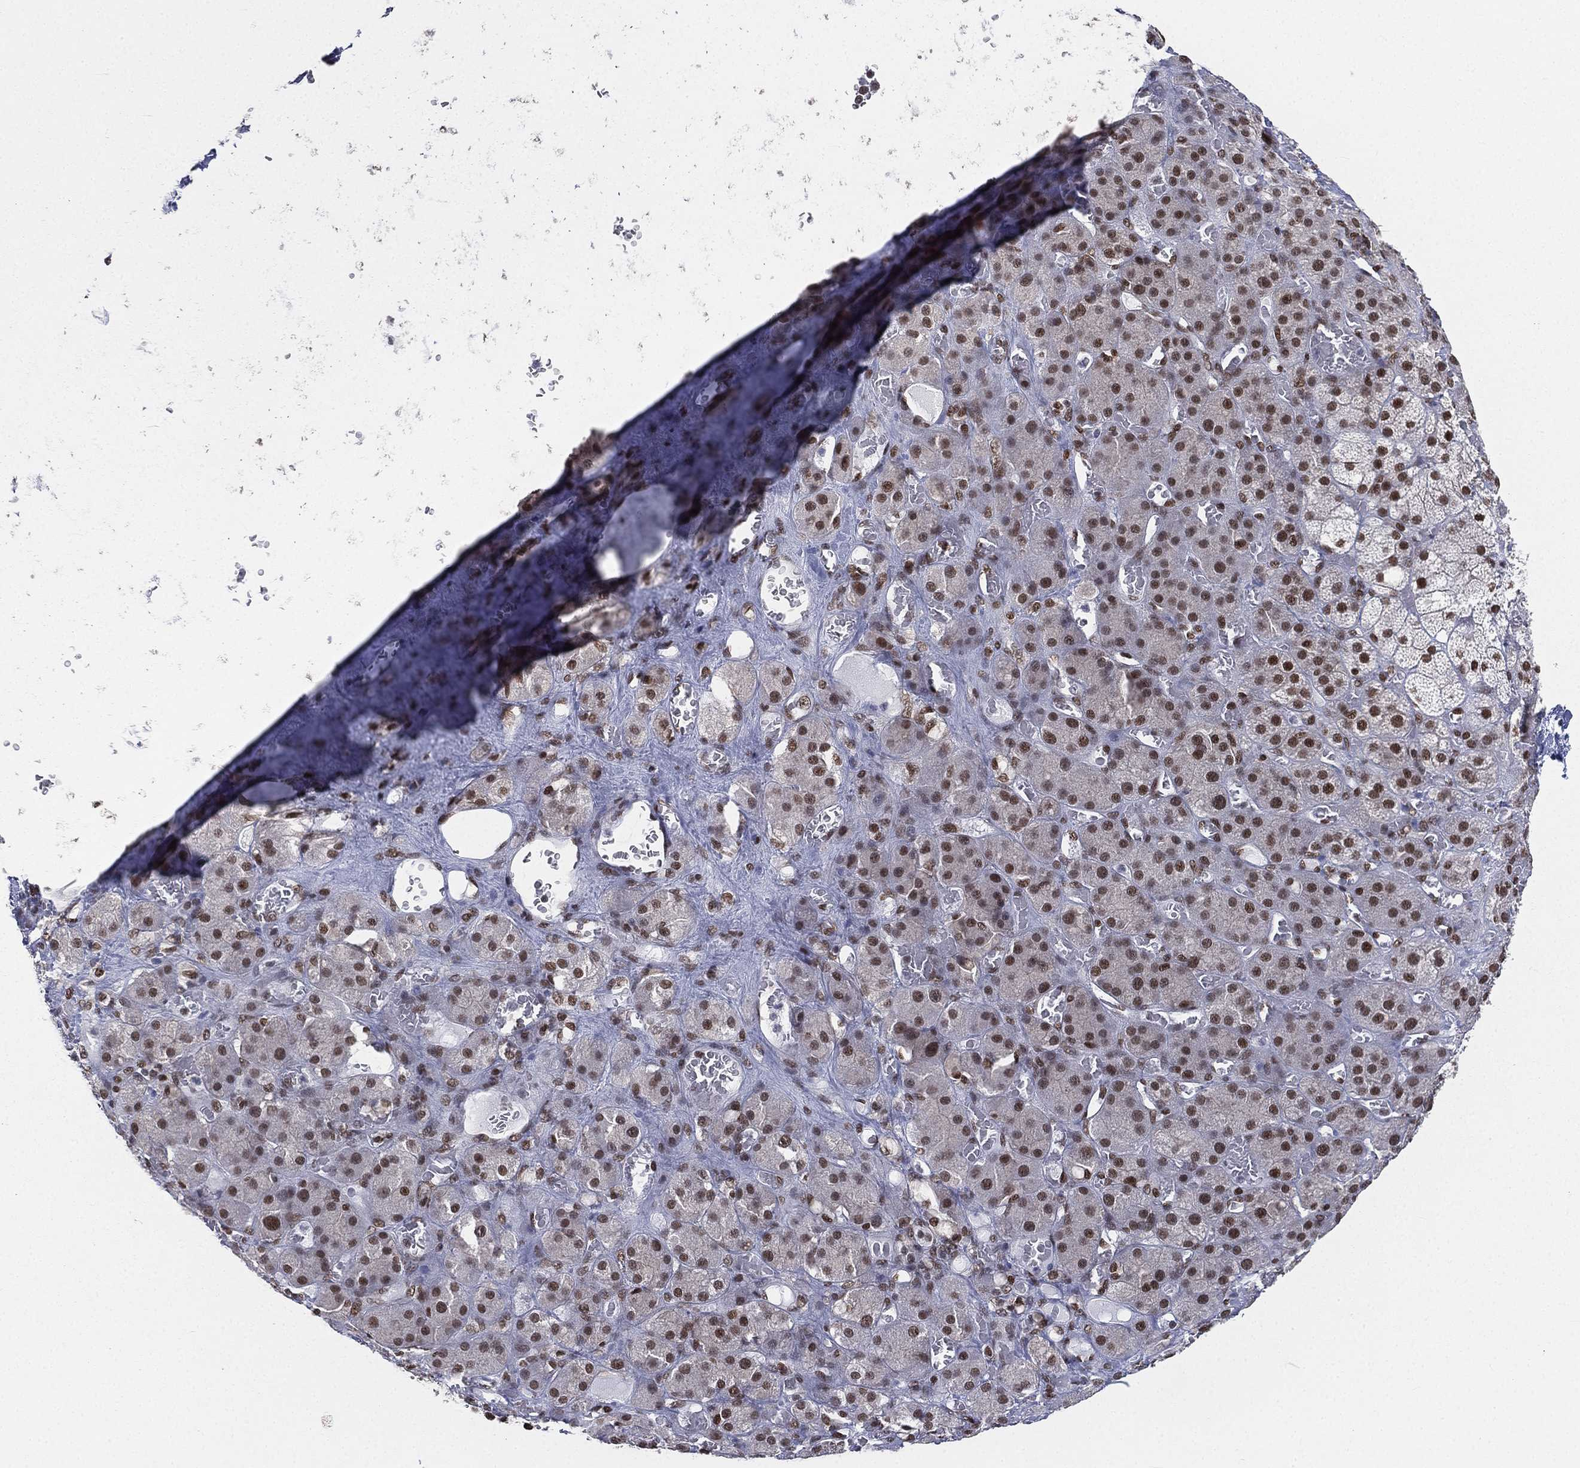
{"staining": {"intensity": "strong", "quantity": "25%-75%", "location": "nuclear"}, "tissue": "adrenal gland", "cell_type": "Glandular cells", "image_type": "normal", "snomed": [{"axis": "morphology", "description": "Normal tissue, NOS"}, {"axis": "topography", "description": "Adrenal gland"}], "caption": "Protein analysis of unremarkable adrenal gland demonstrates strong nuclear positivity in about 25%-75% of glandular cells. (brown staining indicates protein expression, while blue staining denotes nuclei).", "gene": "FUBP3", "patient": {"sex": "male", "age": 70}}